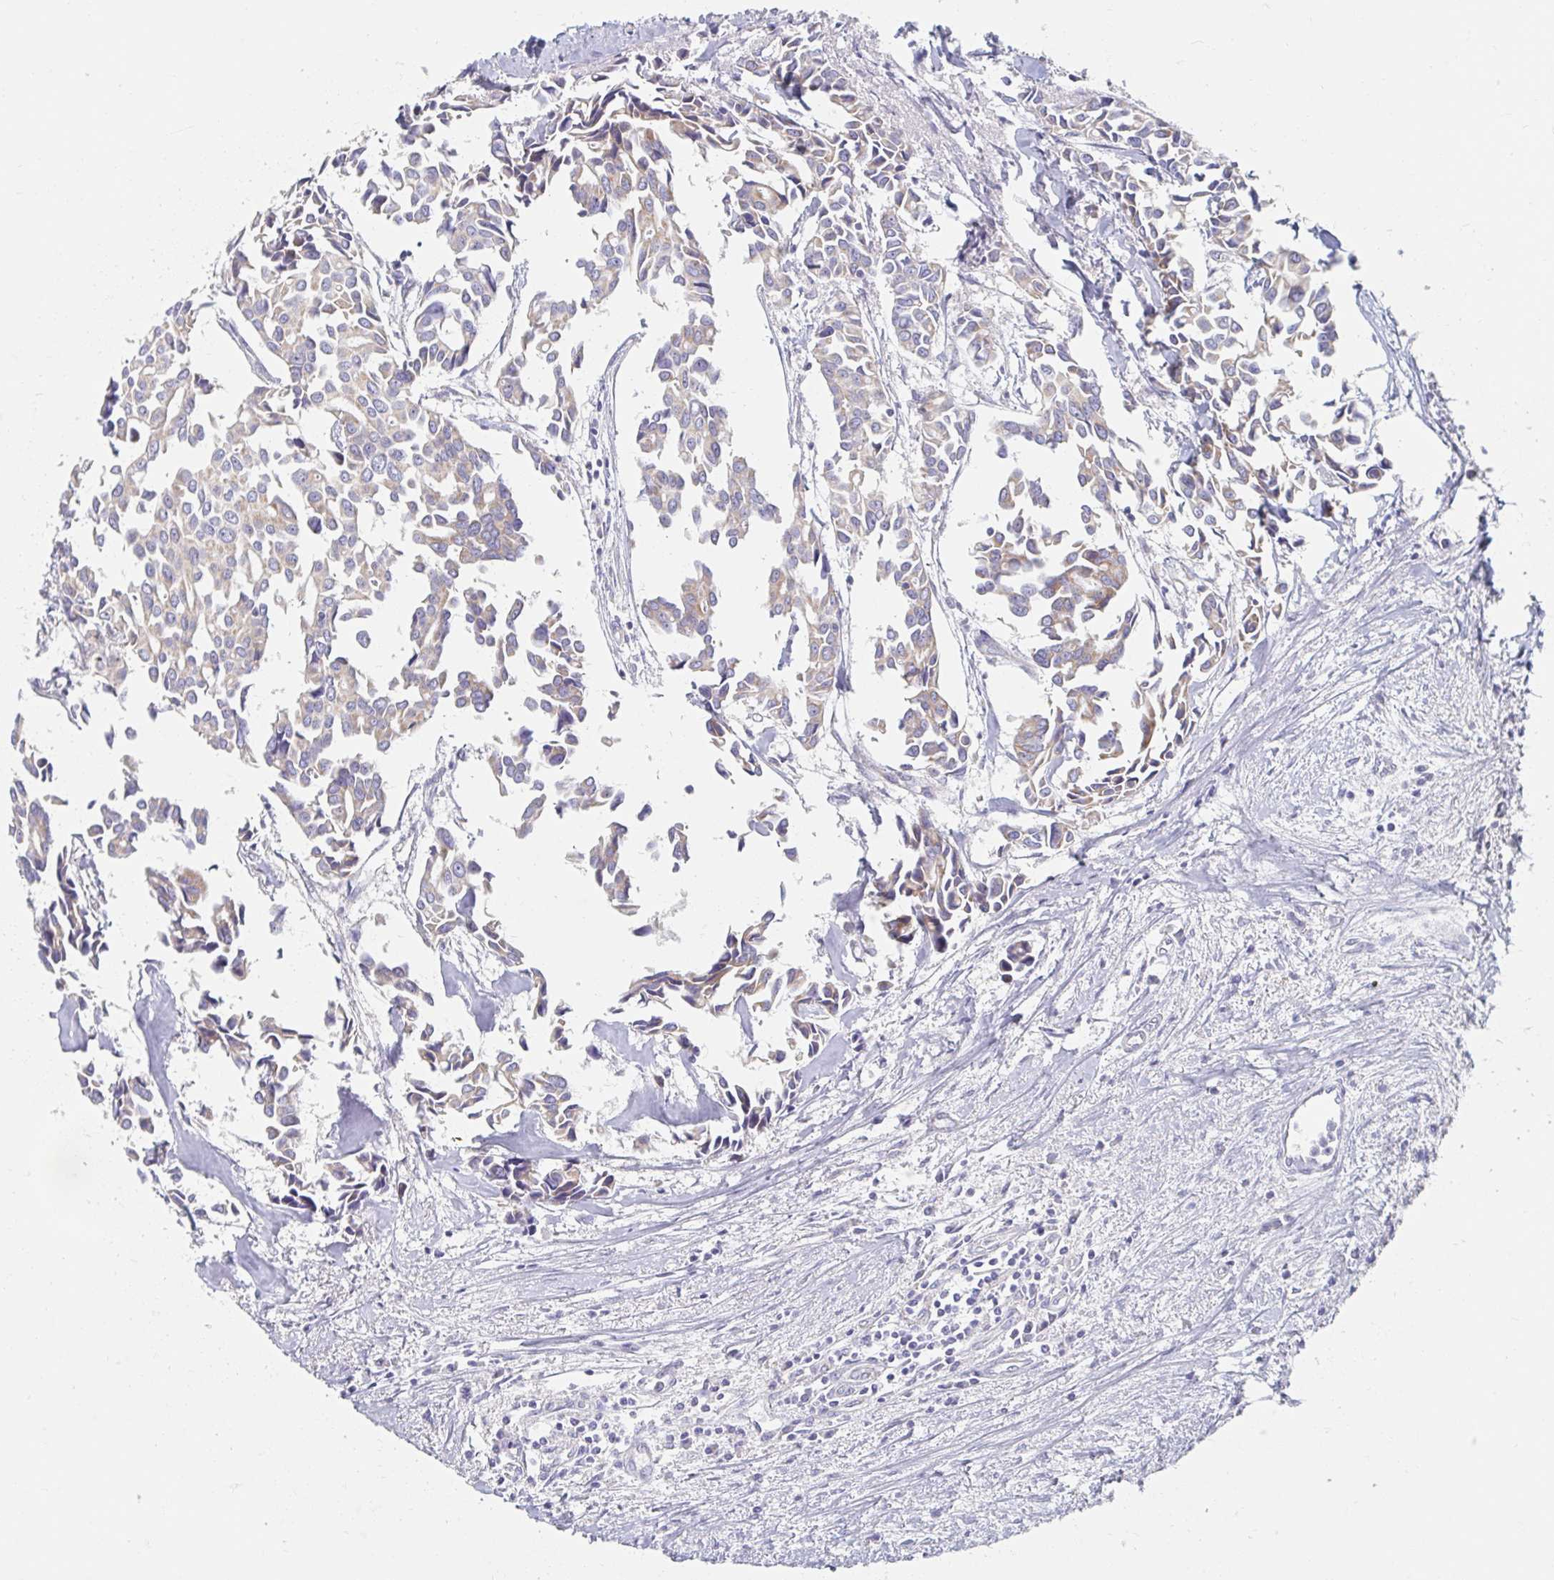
{"staining": {"intensity": "weak", "quantity": "<25%", "location": "cytoplasmic/membranous"}, "tissue": "breast cancer", "cell_type": "Tumor cells", "image_type": "cancer", "snomed": [{"axis": "morphology", "description": "Duct carcinoma"}, {"axis": "topography", "description": "Breast"}], "caption": "The IHC image has no significant expression in tumor cells of breast cancer tissue. (DAB (3,3'-diaminobenzidine) IHC visualized using brightfield microscopy, high magnification).", "gene": "MAVS", "patient": {"sex": "female", "age": 54}}